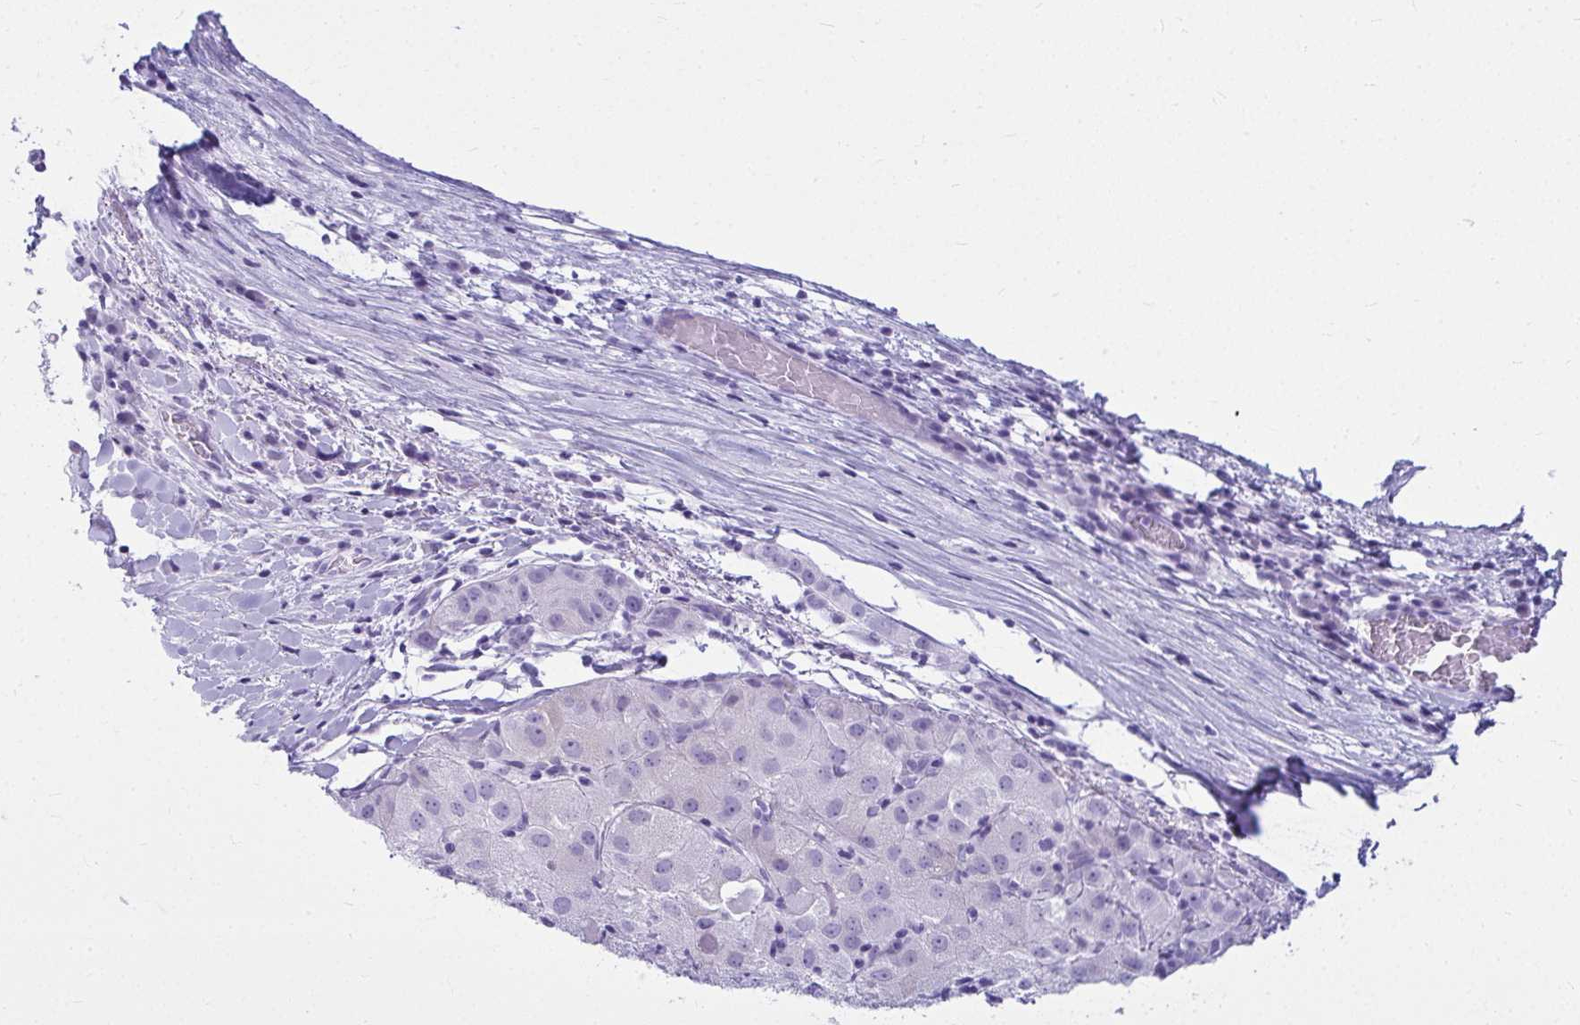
{"staining": {"intensity": "weak", "quantity": "<25%", "location": "cytoplasmic/membranous"}, "tissue": "liver cancer", "cell_type": "Tumor cells", "image_type": "cancer", "snomed": [{"axis": "morphology", "description": "Carcinoma, Hepatocellular, NOS"}, {"axis": "topography", "description": "Liver"}], "caption": "Human hepatocellular carcinoma (liver) stained for a protein using immunohistochemistry exhibits no expression in tumor cells.", "gene": "CLGN", "patient": {"sex": "male", "age": 80}}